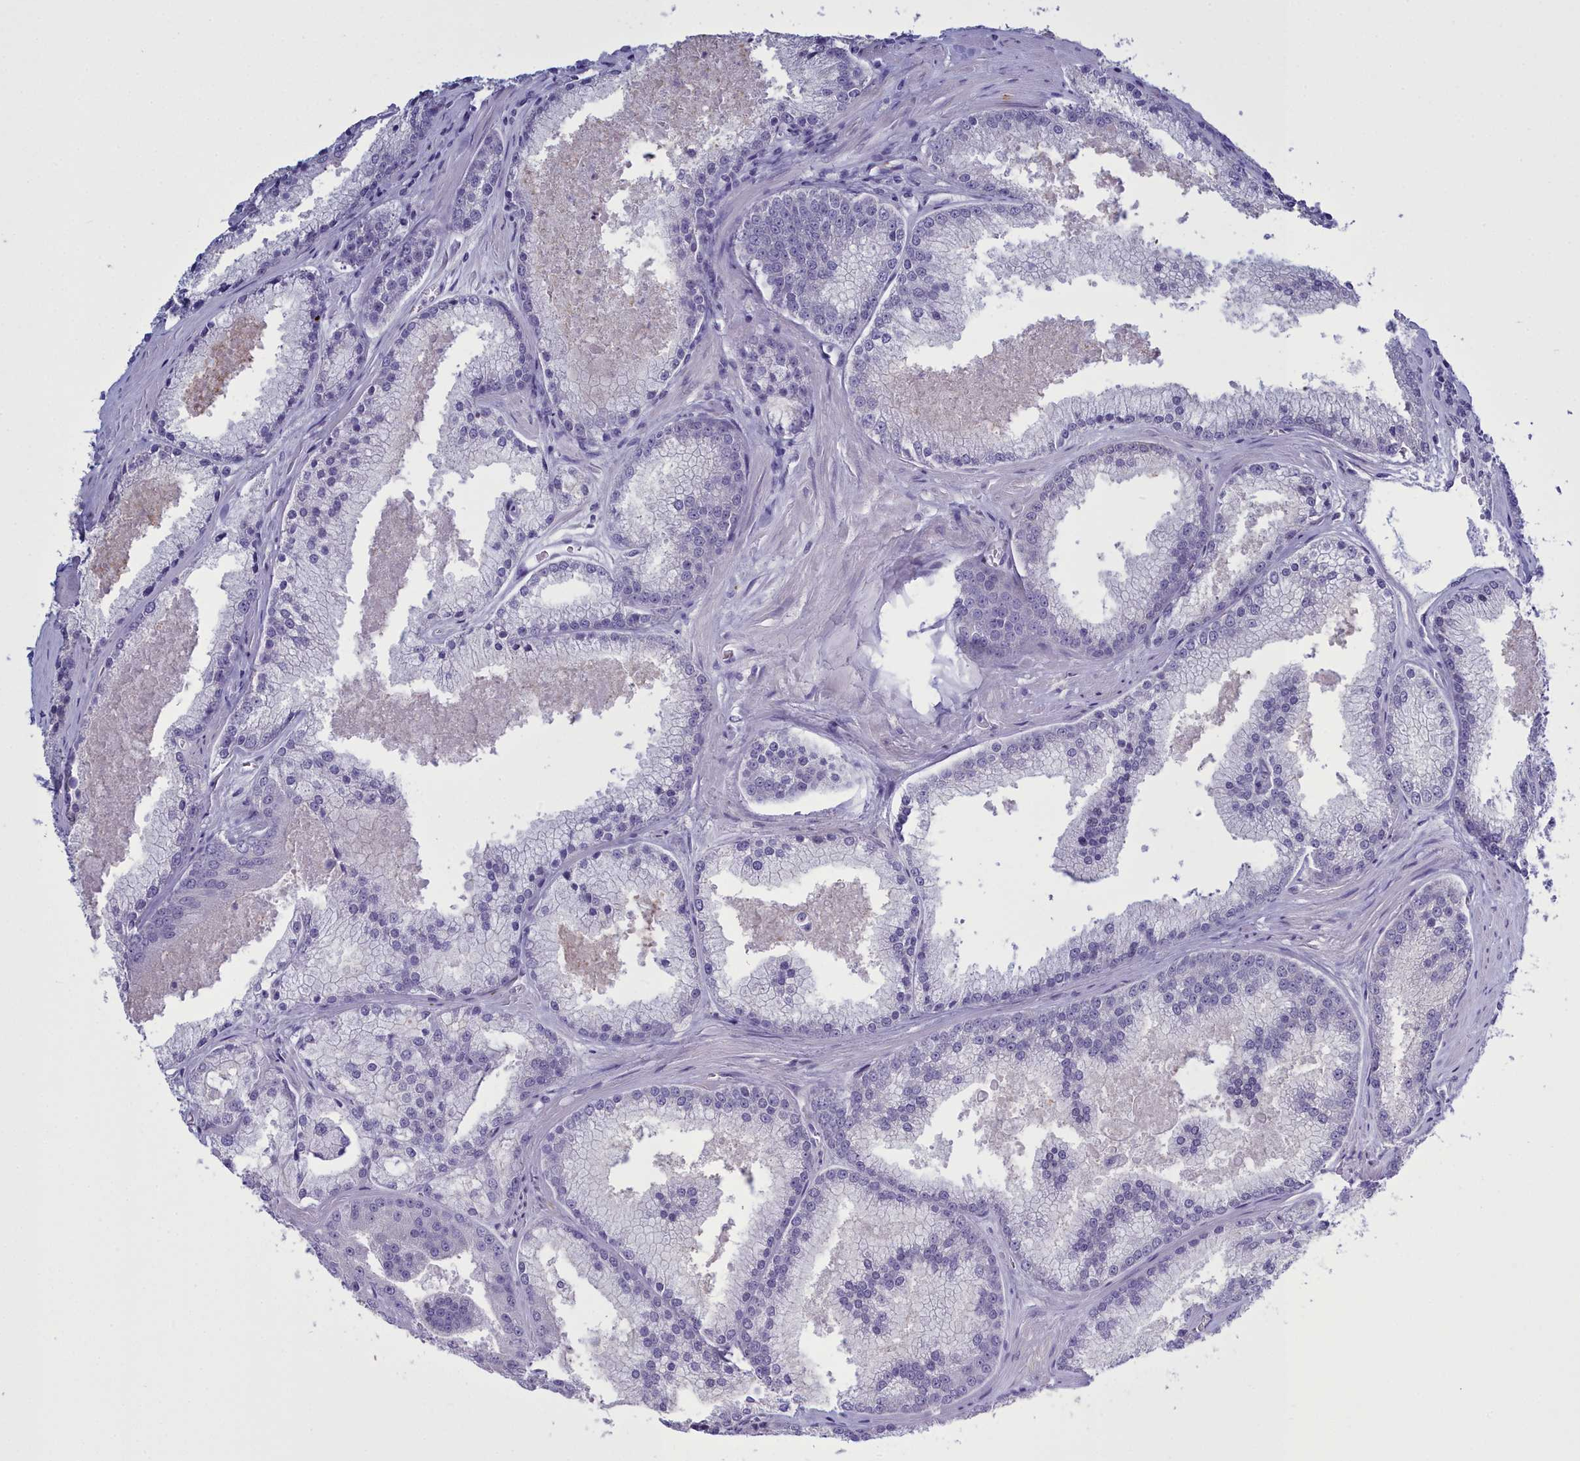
{"staining": {"intensity": "negative", "quantity": "none", "location": "none"}, "tissue": "prostate cancer", "cell_type": "Tumor cells", "image_type": "cancer", "snomed": [{"axis": "morphology", "description": "Adenocarcinoma, High grade"}, {"axis": "topography", "description": "Prostate"}], "caption": "Image shows no protein expression in tumor cells of prostate cancer (adenocarcinoma (high-grade)) tissue.", "gene": "MAP6", "patient": {"sex": "male", "age": 61}}